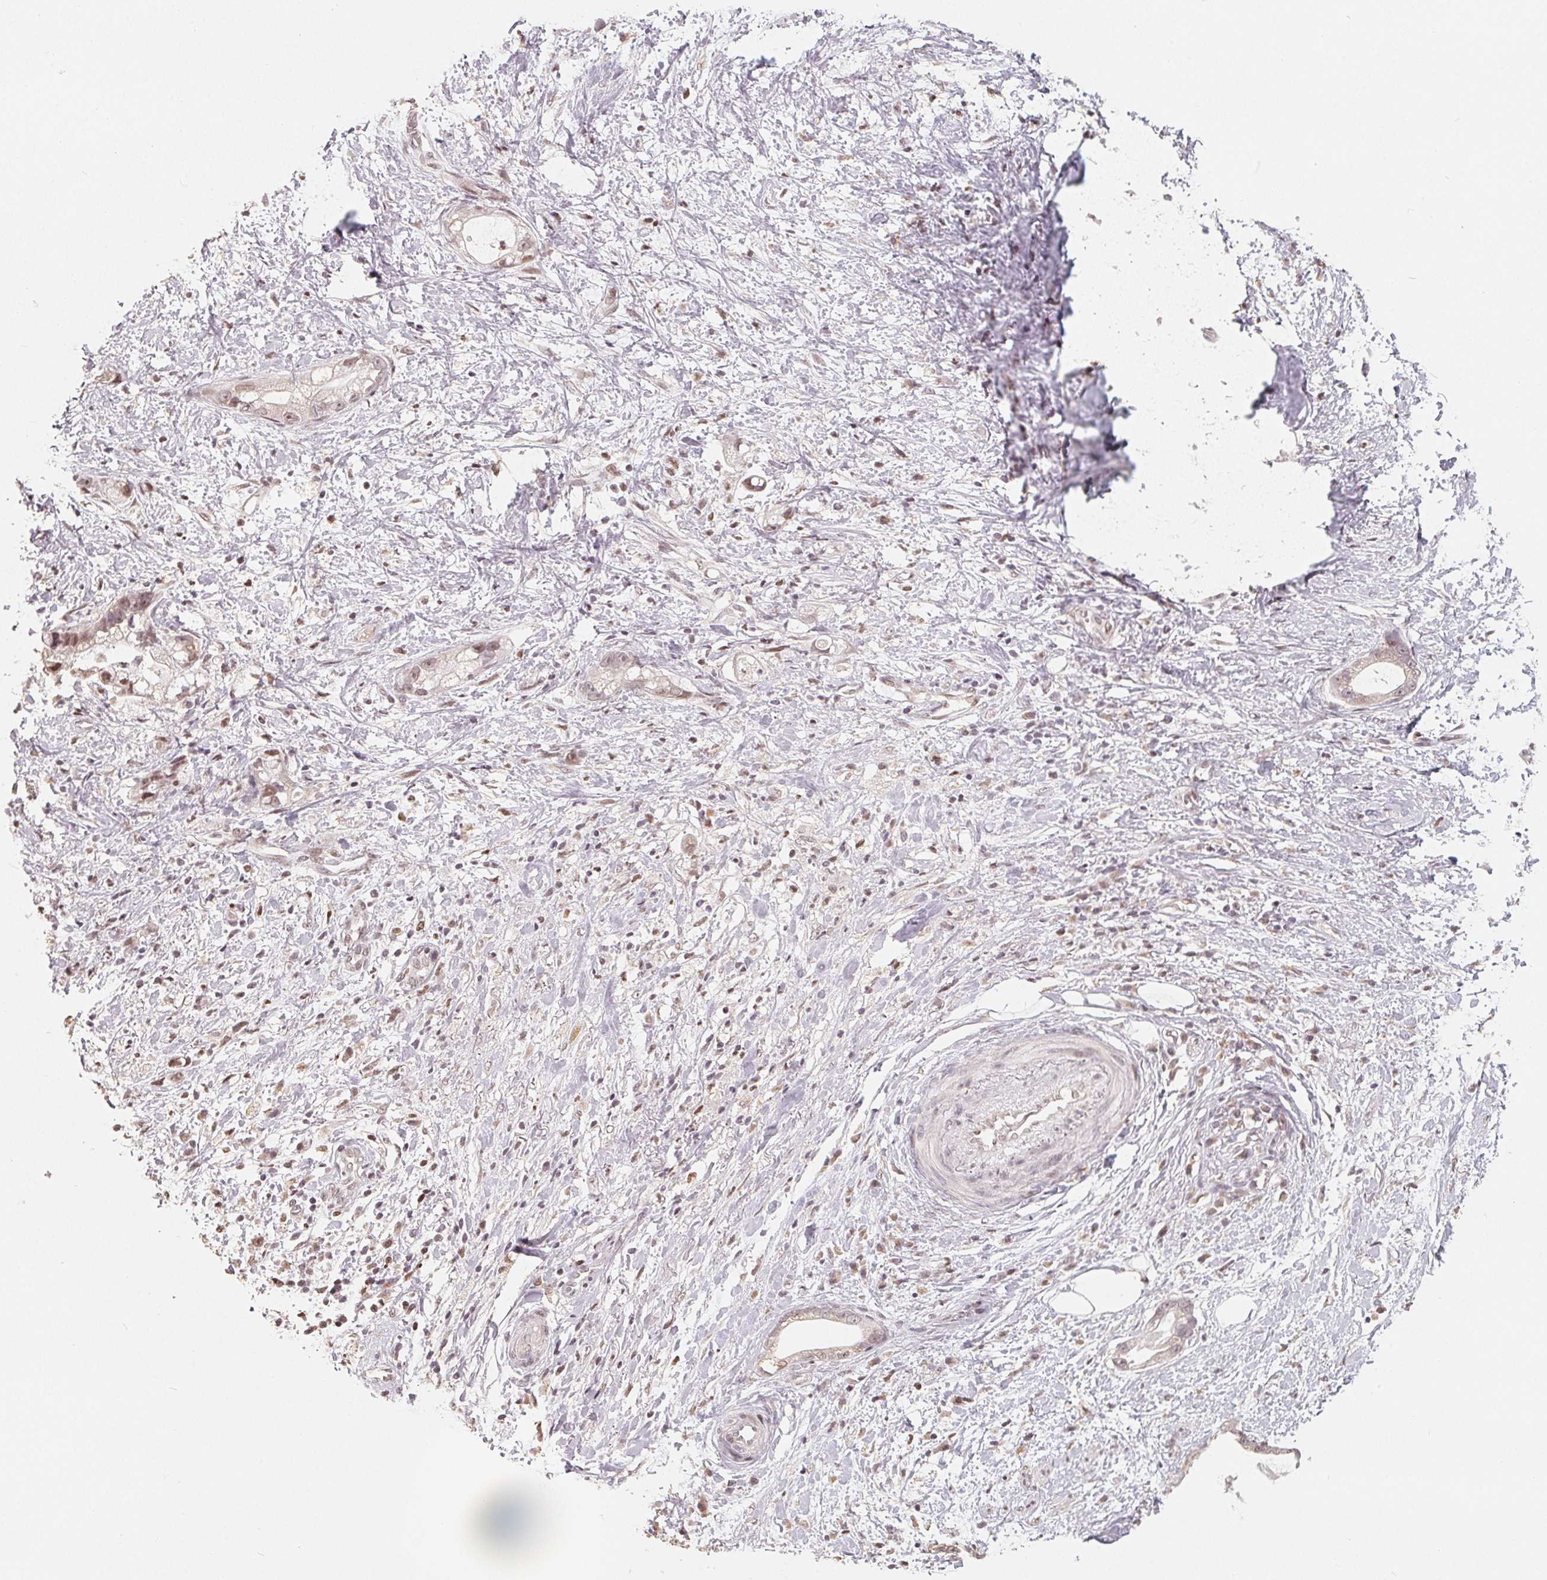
{"staining": {"intensity": "weak", "quantity": "25%-75%", "location": "nuclear"}, "tissue": "stomach cancer", "cell_type": "Tumor cells", "image_type": "cancer", "snomed": [{"axis": "morphology", "description": "Adenocarcinoma, NOS"}, {"axis": "topography", "description": "Stomach"}], "caption": "Weak nuclear expression is seen in about 25%-75% of tumor cells in adenocarcinoma (stomach).", "gene": "CCDC138", "patient": {"sex": "male", "age": 55}}